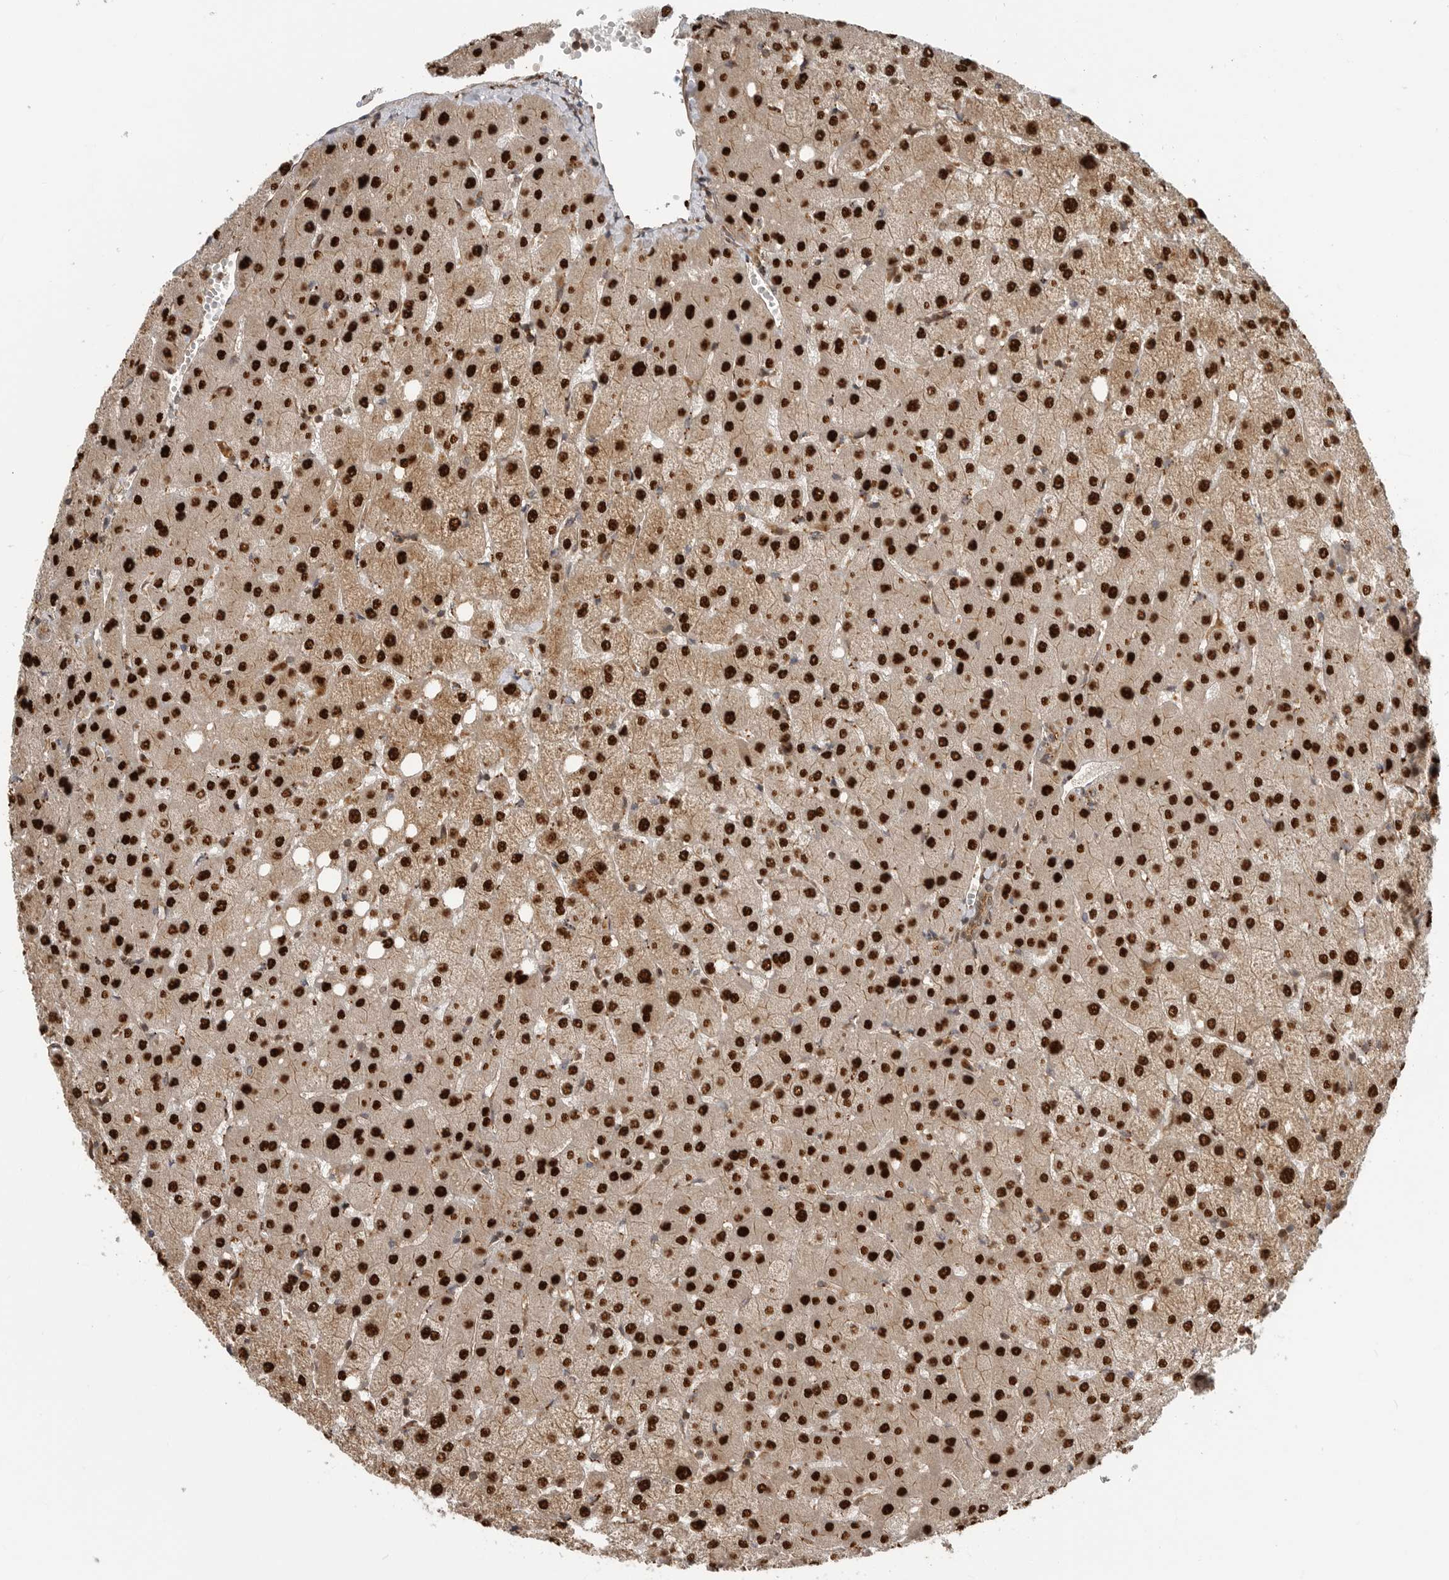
{"staining": {"intensity": "moderate", "quantity": ">75%", "location": "cytoplasmic/membranous"}, "tissue": "liver", "cell_type": "Cholangiocytes", "image_type": "normal", "snomed": [{"axis": "morphology", "description": "Normal tissue, NOS"}, {"axis": "topography", "description": "Liver"}], "caption": "Liver stained for a protein (brown) displays moderate cytoplasmic/membranous positive positivity in about >75% of cholangiocytes.", "gene": "STRAP", "patient": {"sex": "female", "age": 54}}